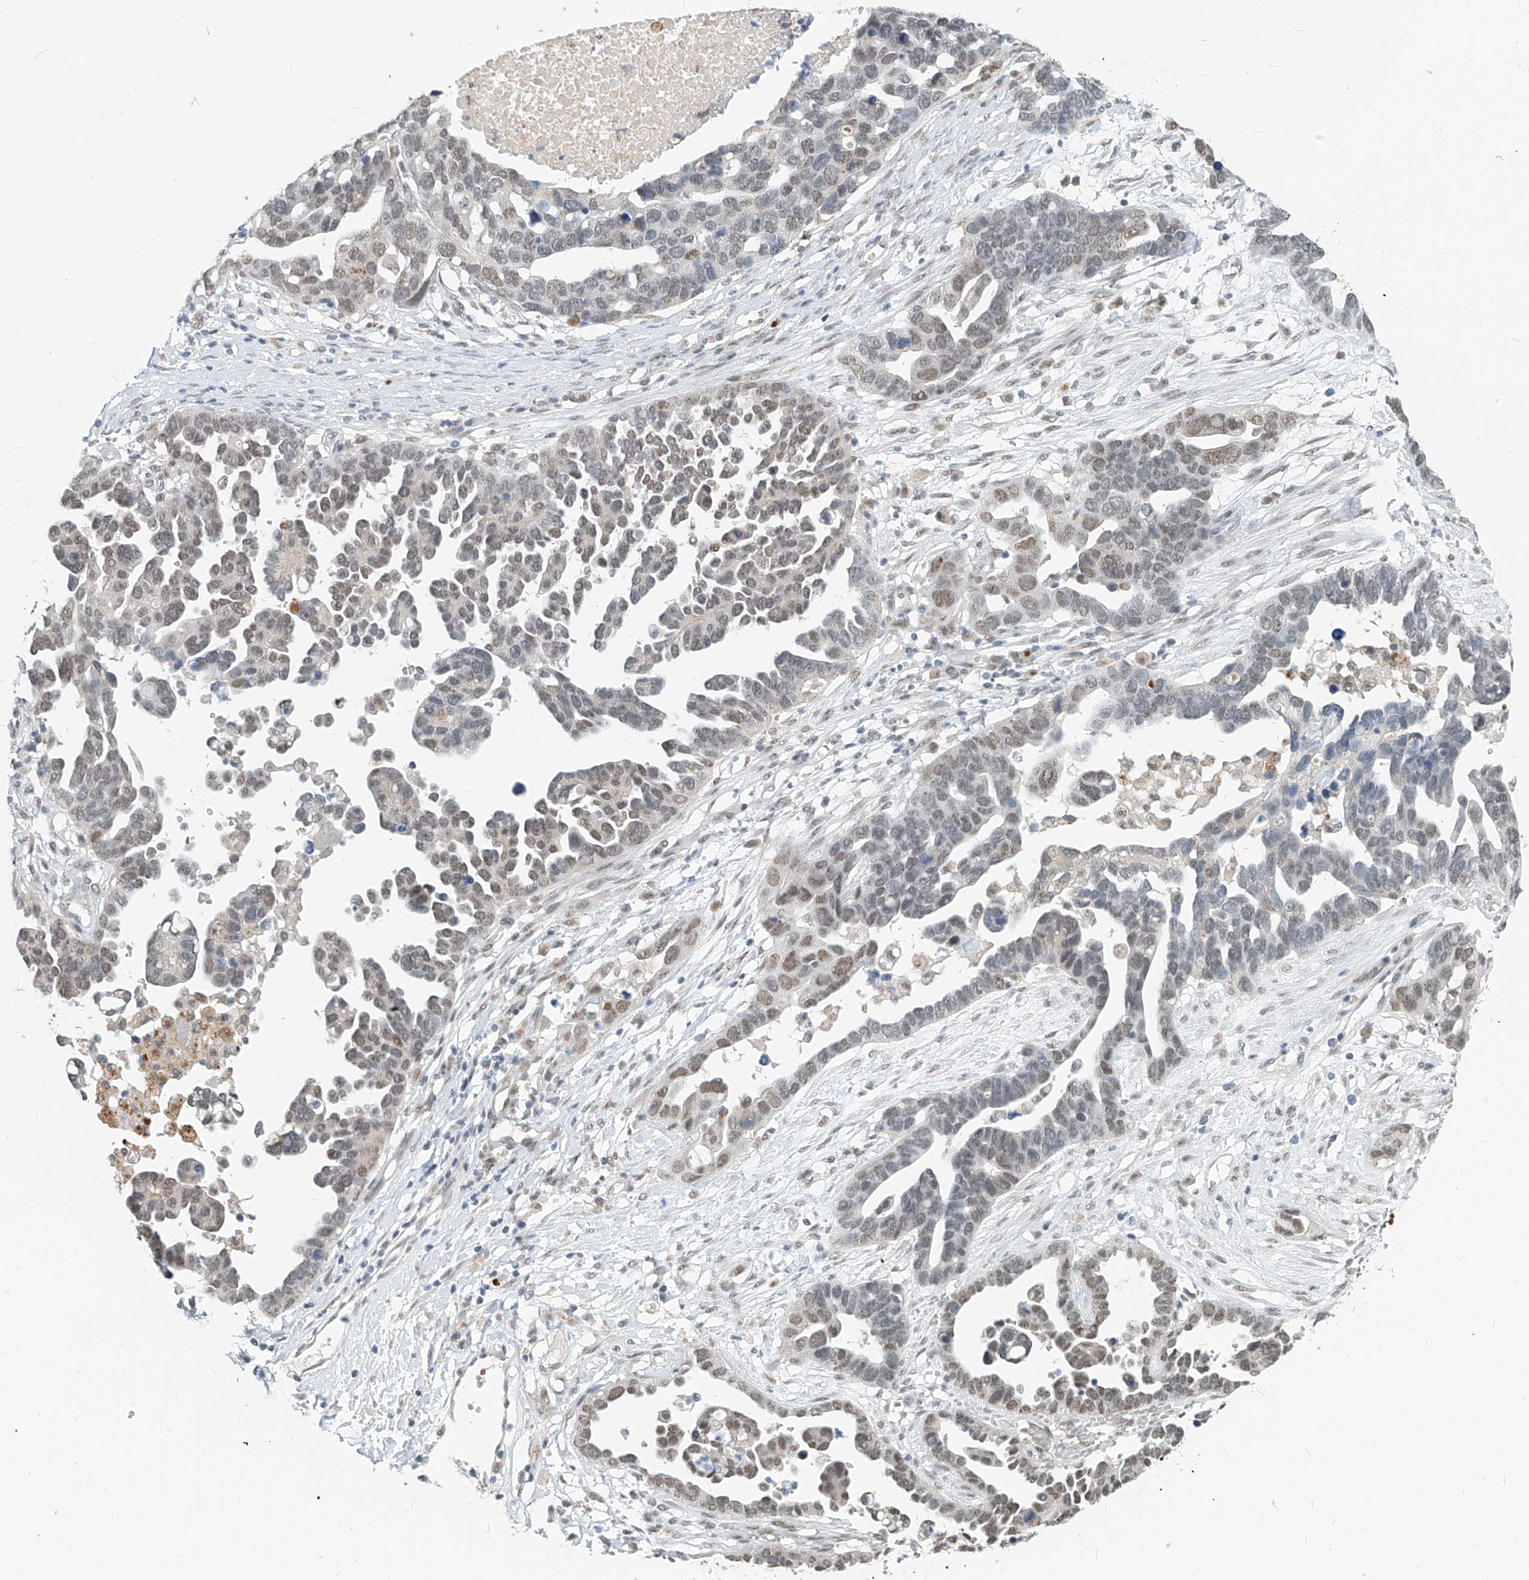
{"staining": {"intensity": "moderate", "quantity": "25%-75%", "location": "nuclear"}, "tissue": "ovarian cancer", "cell_type": "Tumor cells", "image_type": "cancer", "snomed": [{"axis": "morphology", "description": "Cystadenocarcinoma, serous, NOS"}, {"axis": "topography", "description": "Ovary"}], "caption": "Ovarian cancer (serous cystadenocarcinoma) stained with DAB immunohistochemistry (IHC) exhibits medium levels of moderate nuclear positivity in approximately 25%-75% of tumor cells.", "gene": "SASH1", "patient": {"sex": "female", "age": 54}}